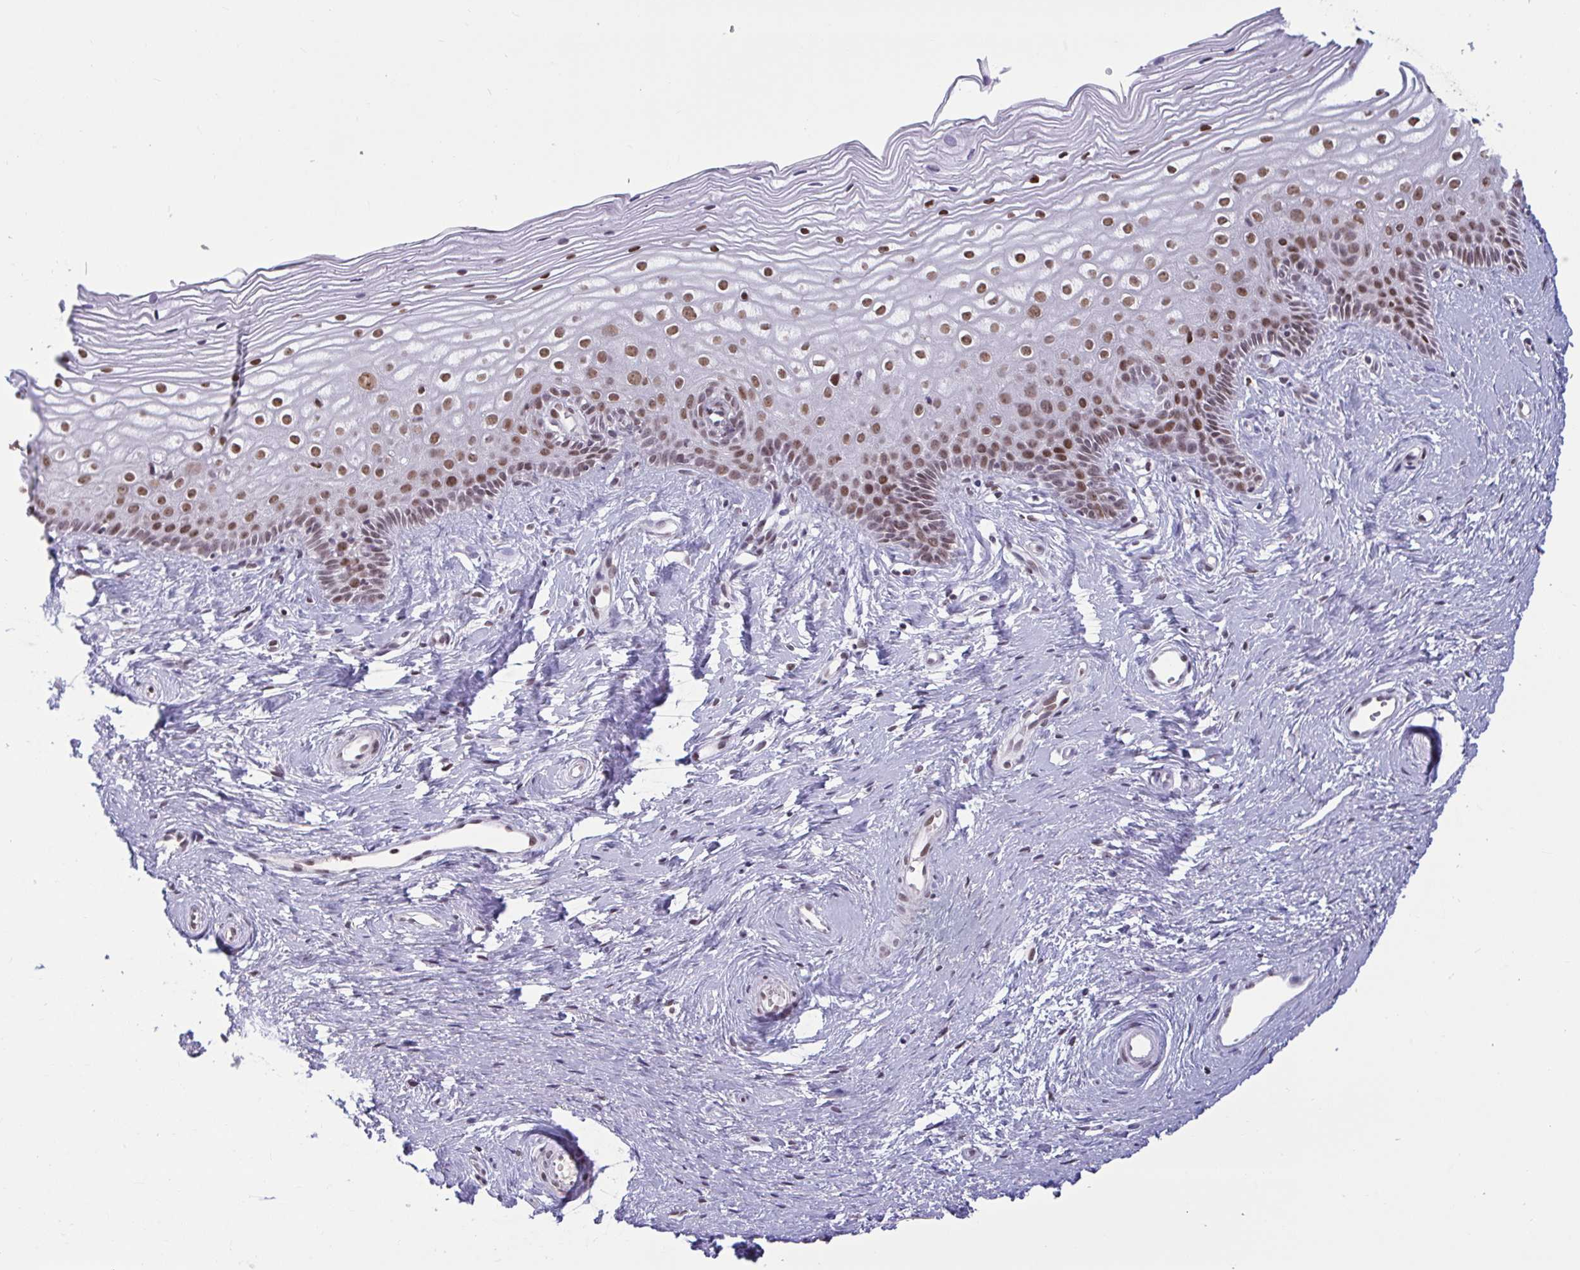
{"staining": {"intensity": "moderate", "quantity": ">75%", "location": "nuclear"}, "tissue": "cervix", "cell_type": "Glandular cells", "image_type": "normal", "snomed": [{"axis": "morphology", "description": "Normal tissue, NOS"}, {"axis": "topography", "description": "Cervix"}], "caption": "This micrograph demonstrates immunohistochemistry (IHC) staining of unremarkable human cervix, with medium moderate nuclear staining in about >75% of glandular cells.", "gene": "CBFA2T2", "patient": {"sex": "female", "age": 40}}